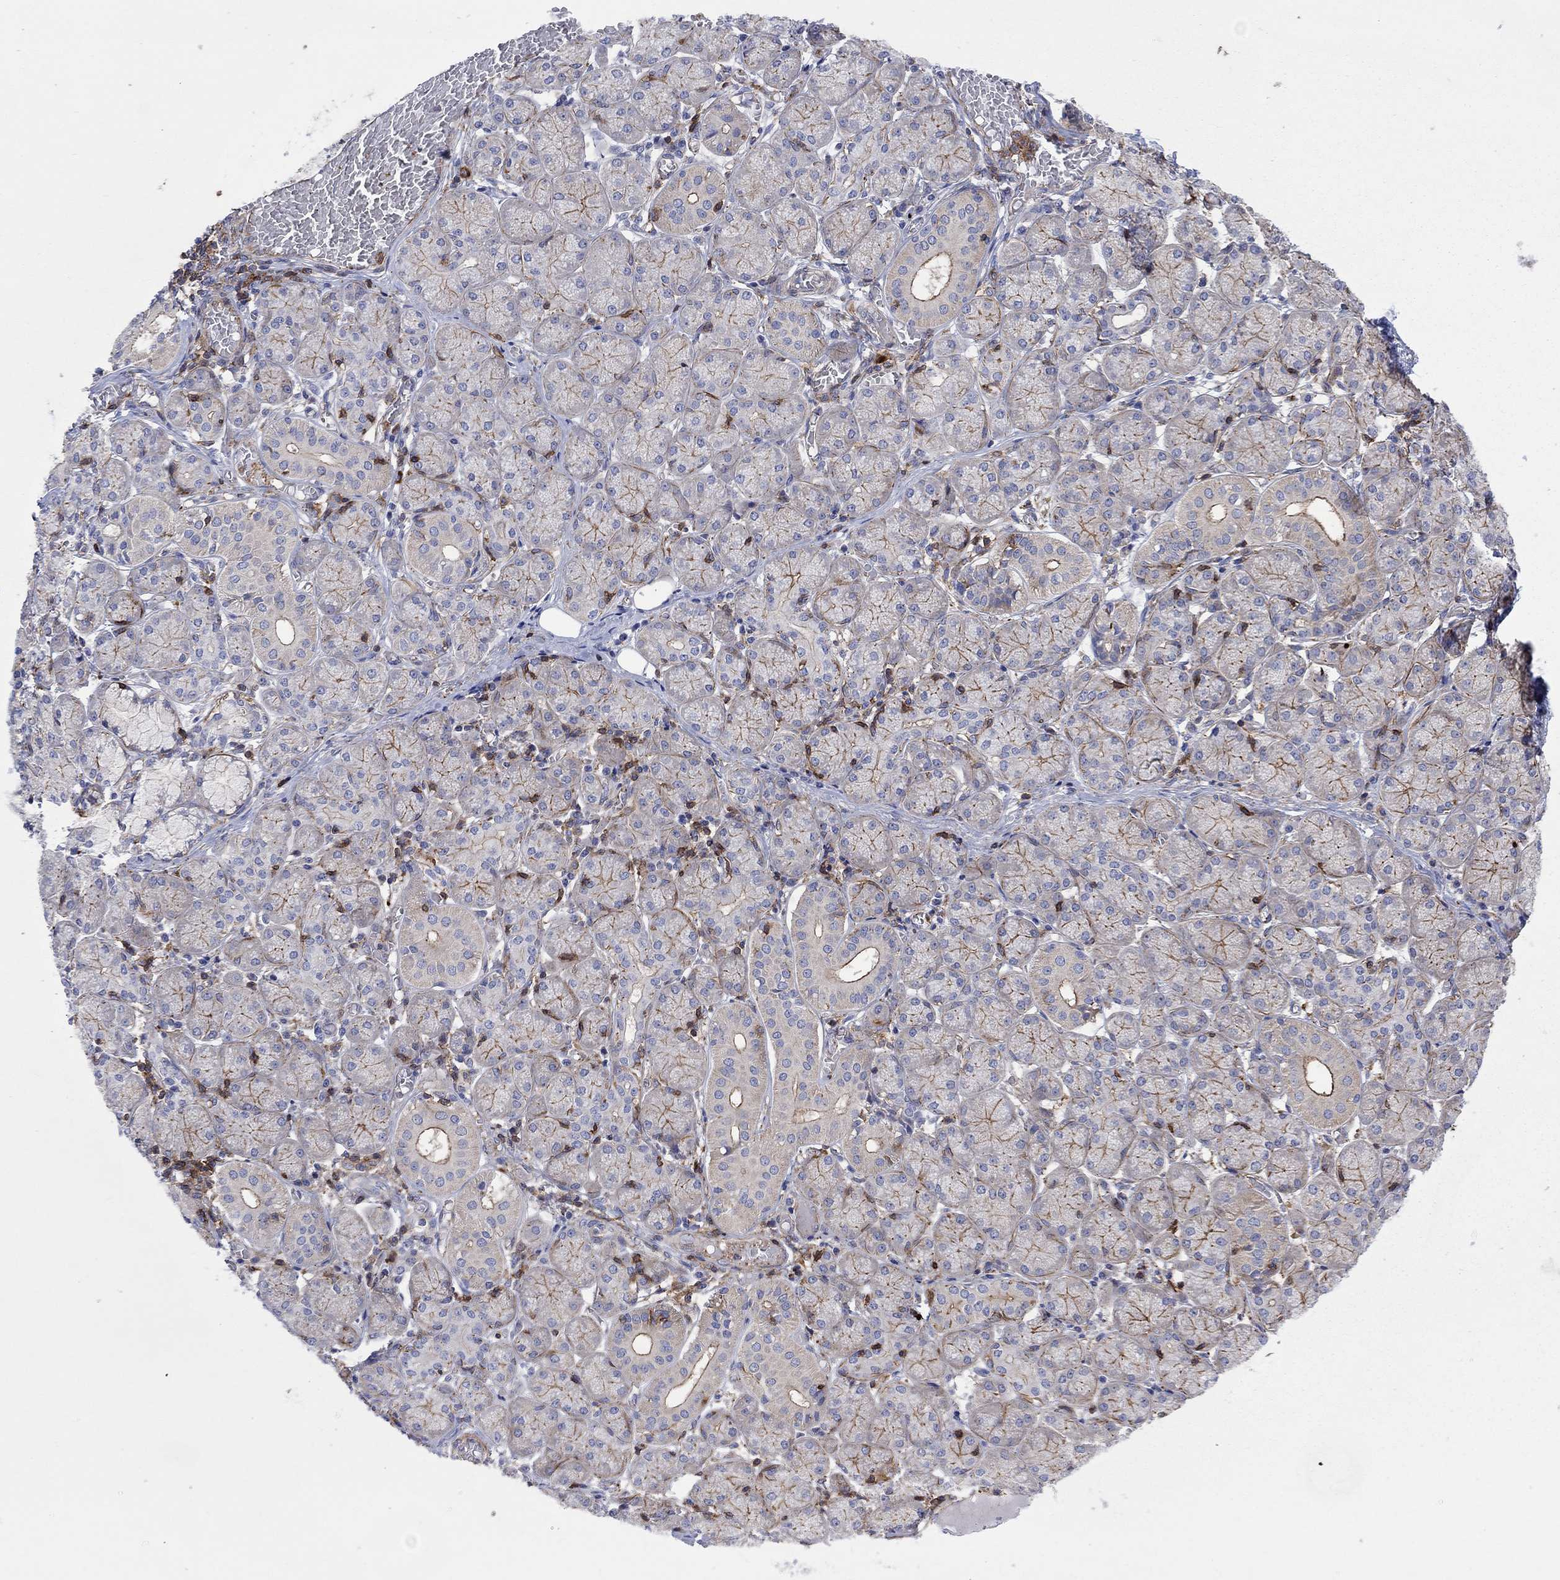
{"staining": {"intensity": "moderate", "quantity": "25%-75%", "location": "cytoplasmic/membranous"}, "tissue": "salivary gland", "cell_type": "Glandular cells", "image_type": "normal", "snomed": [{"axis": "morphology", "description": "Normal tissue, NOS"}, {"axis": "topography", "description": "Salivary gland"}, {"axis": "topography", "description": "Peripheral nerve tissue"}], "caption": "This image exhibits IHC staining of unremarkable human salivary gland, with medium moderate cytoplasmic/membranous expression in approximately 25%-75% of glandular cells.", "gene": "PAG1", "patient": {"sex": "female", "age": 24}}